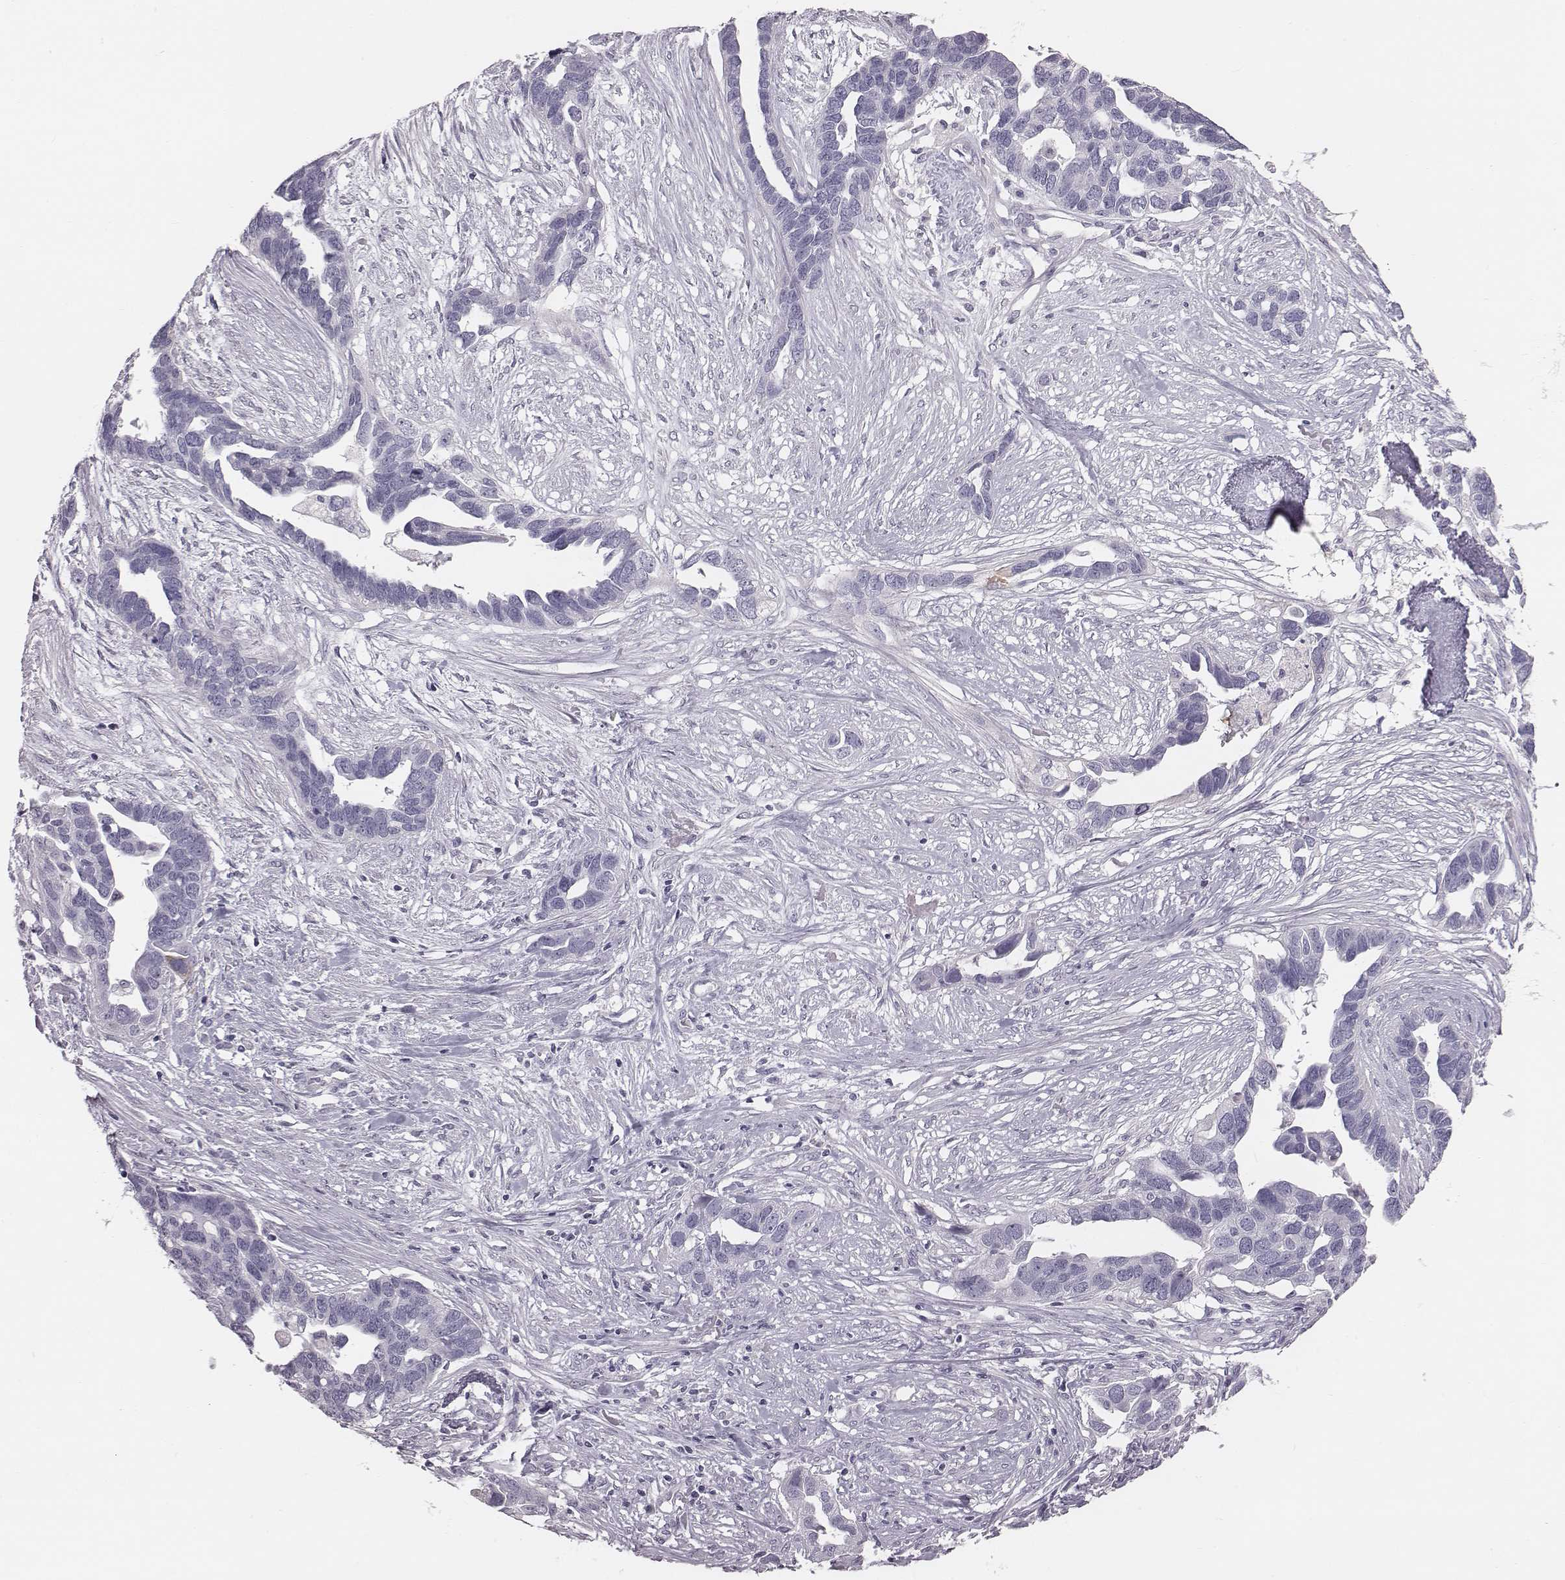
{"staining": {"intensity": "negative", "quantity": "none", "location": "none"}, "tissue": "ovarian cancer", "cell_type": "Tumor cells", "image_type": "cancer", "snomed": [{"axis": "morphology", "description": "Cystadenocarcinoma, serous, NOS"}, {"axis": "topography", "description": "Ovary"}], "caption": "Immunohistochemistry of serous cystadenocarcinoma (ovarian) reveals no staining in tumor cells. (DAB immunohistochemistry (IHC) visualized using brightfield microscopy, high magnification).", "gene": "C6orf58", "patient": {"sex": "female", "age": 54}}